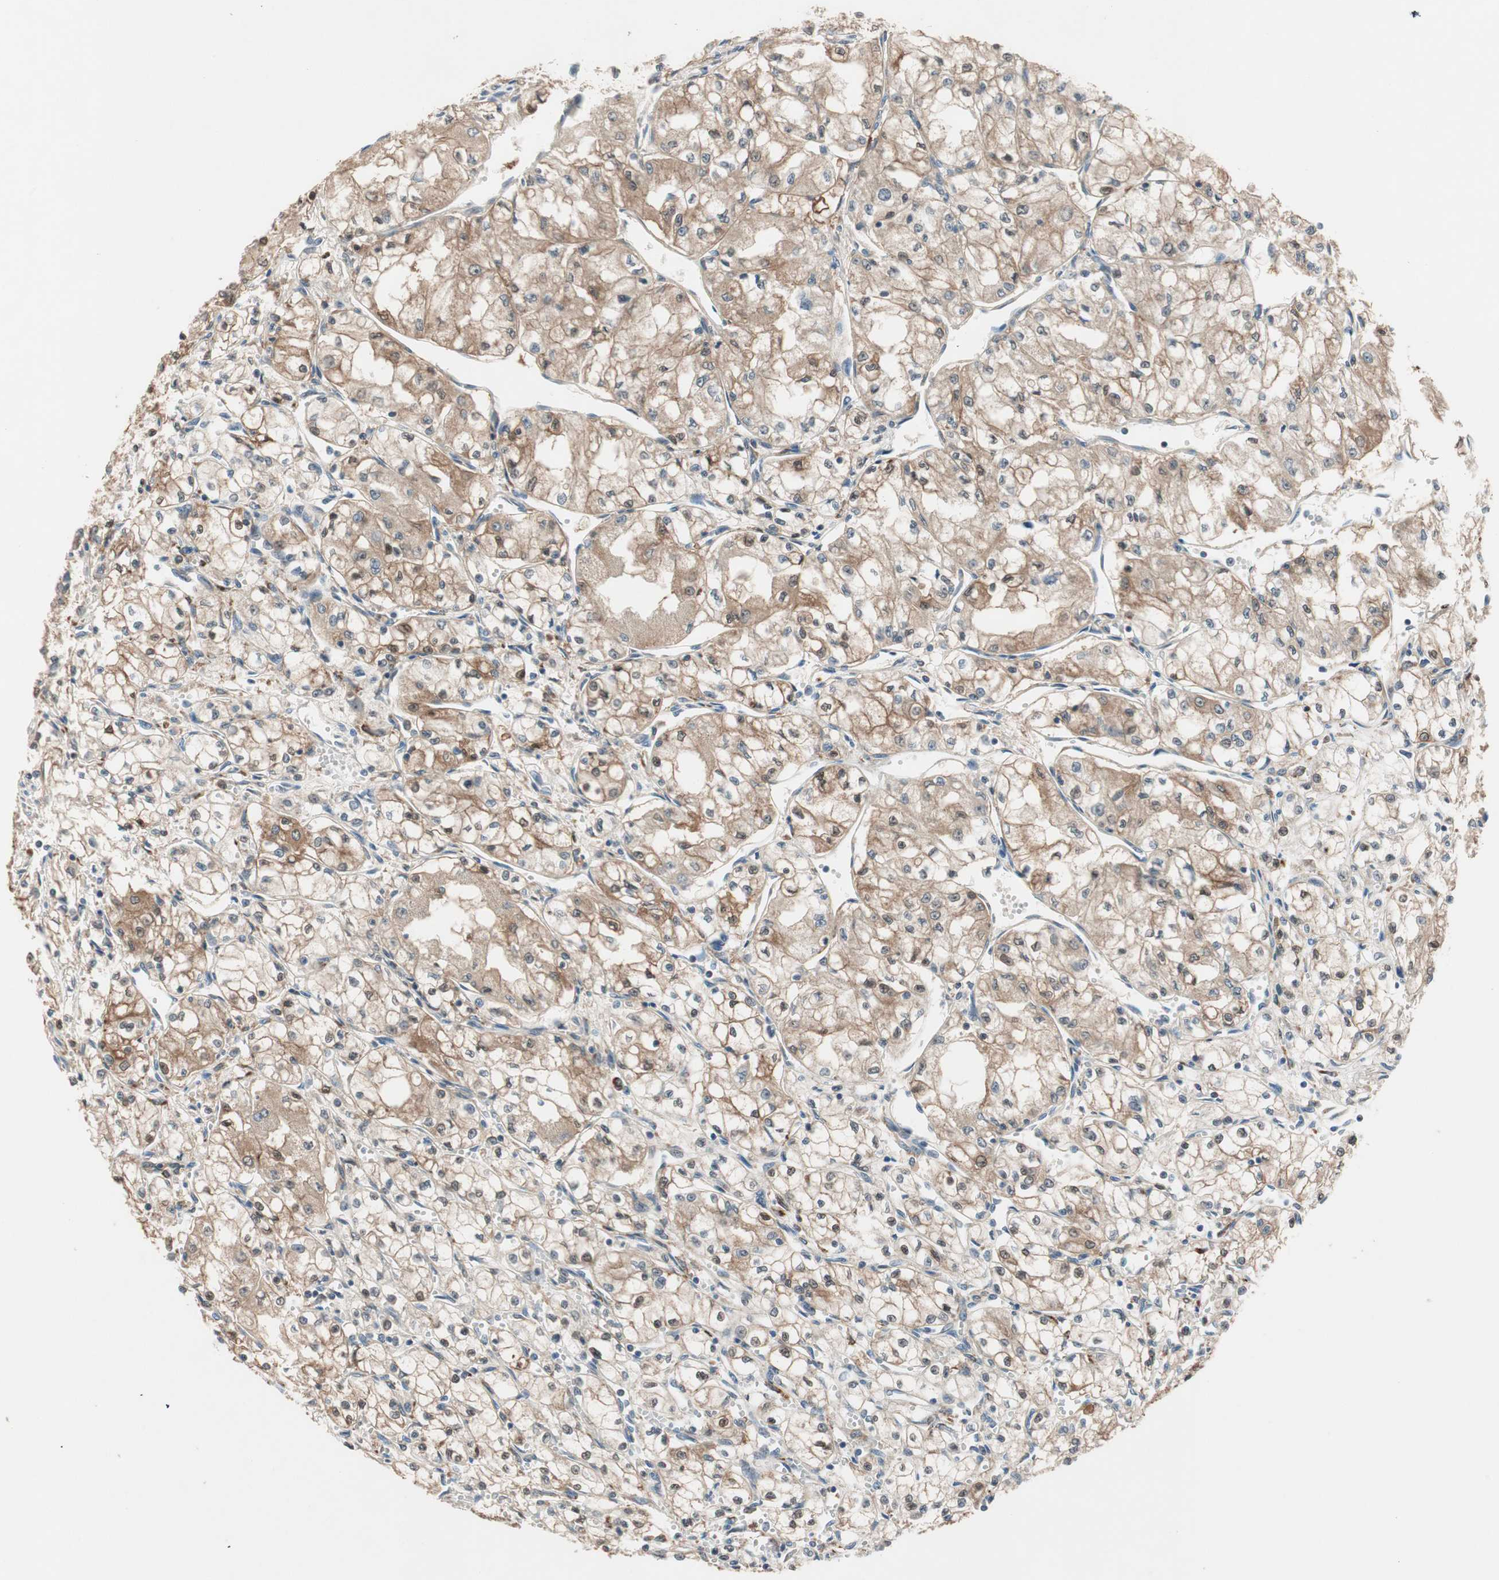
{"staining": {"intensity": "weak", "quantity": ">75%", "location": "cytoplasmic/membranous"}, "tissue": "renal cancer", "cell_type": "Tumor cells", "image_type": "cancer", "snomed": [{"axis": "morphology", "description": "Normal tissue, NOS"}, {"axis": "morphology", "description": "Adenocarcinoma, NOS"}, {"axis": "topography", "description": "Kidney"}], "caption": "DAB (3,3'-diaminobenzidine) immunohistochemical staining of human renal cancer (adenocarcinoma) displays weak cytoplasmic/membranous protein positivity in approximately >75% of tumor cells.", "gene": "PIK3R3", "patient": {"sex": "male", "age": 59}}